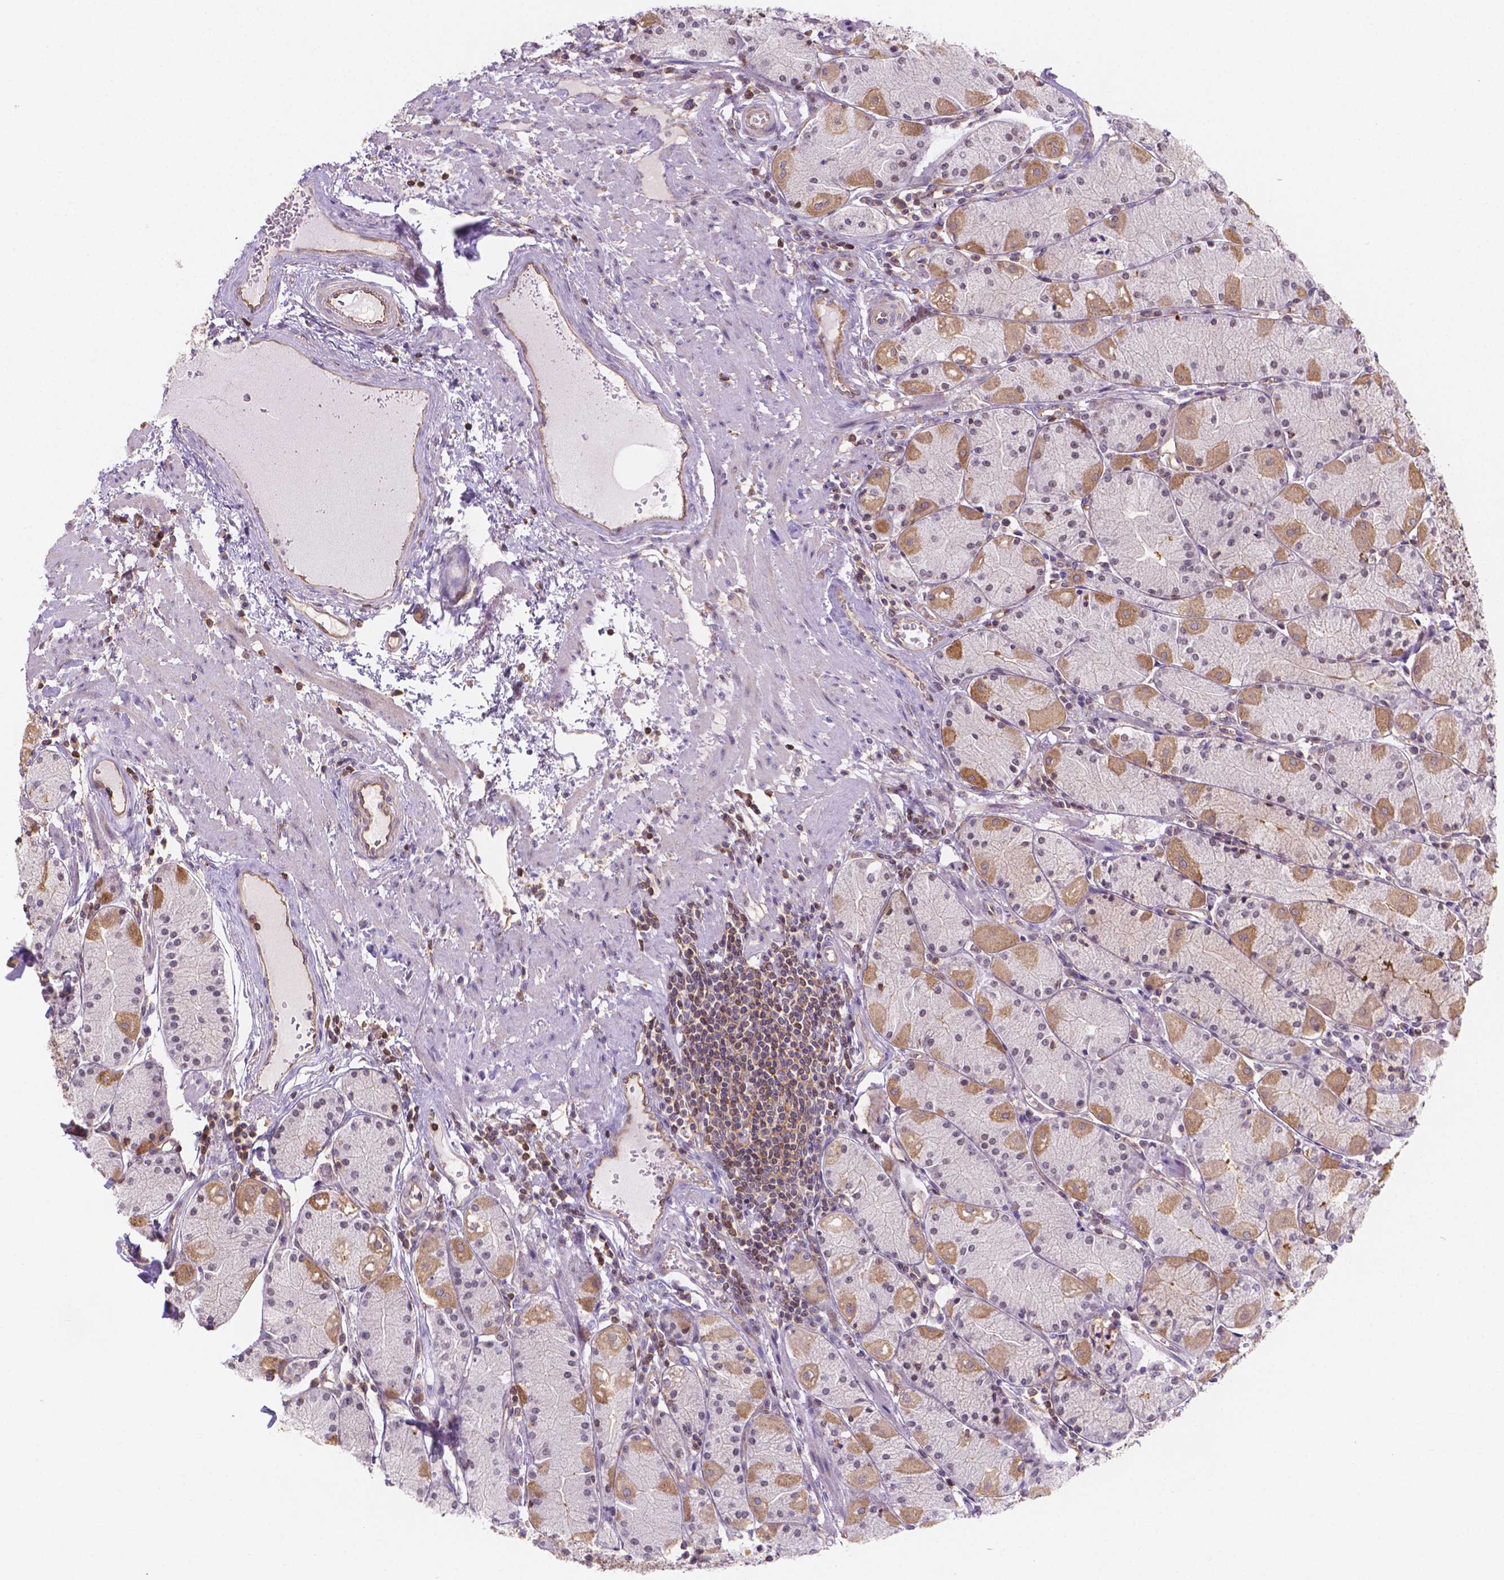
{"staining": {"intensity": "strong", "quantity": "<25%", "location": "cytoplasmic/membranous"}, "tissue": "stomach", "cell_type": "Glandular cells", "image_type": "normal", "snomed": [{"axis": "morphology", "description": "Normal tissue, NOS"}, {"axis": "topography", "description": "Stomach, upper"}], "caption": "Glandular cells display medium levels of strong cytoplasmic/membranous positivity in about <25% of cells in benign human stomach.", "gene": "DMWD", "patient": {"sex": "male", "age": 69}}